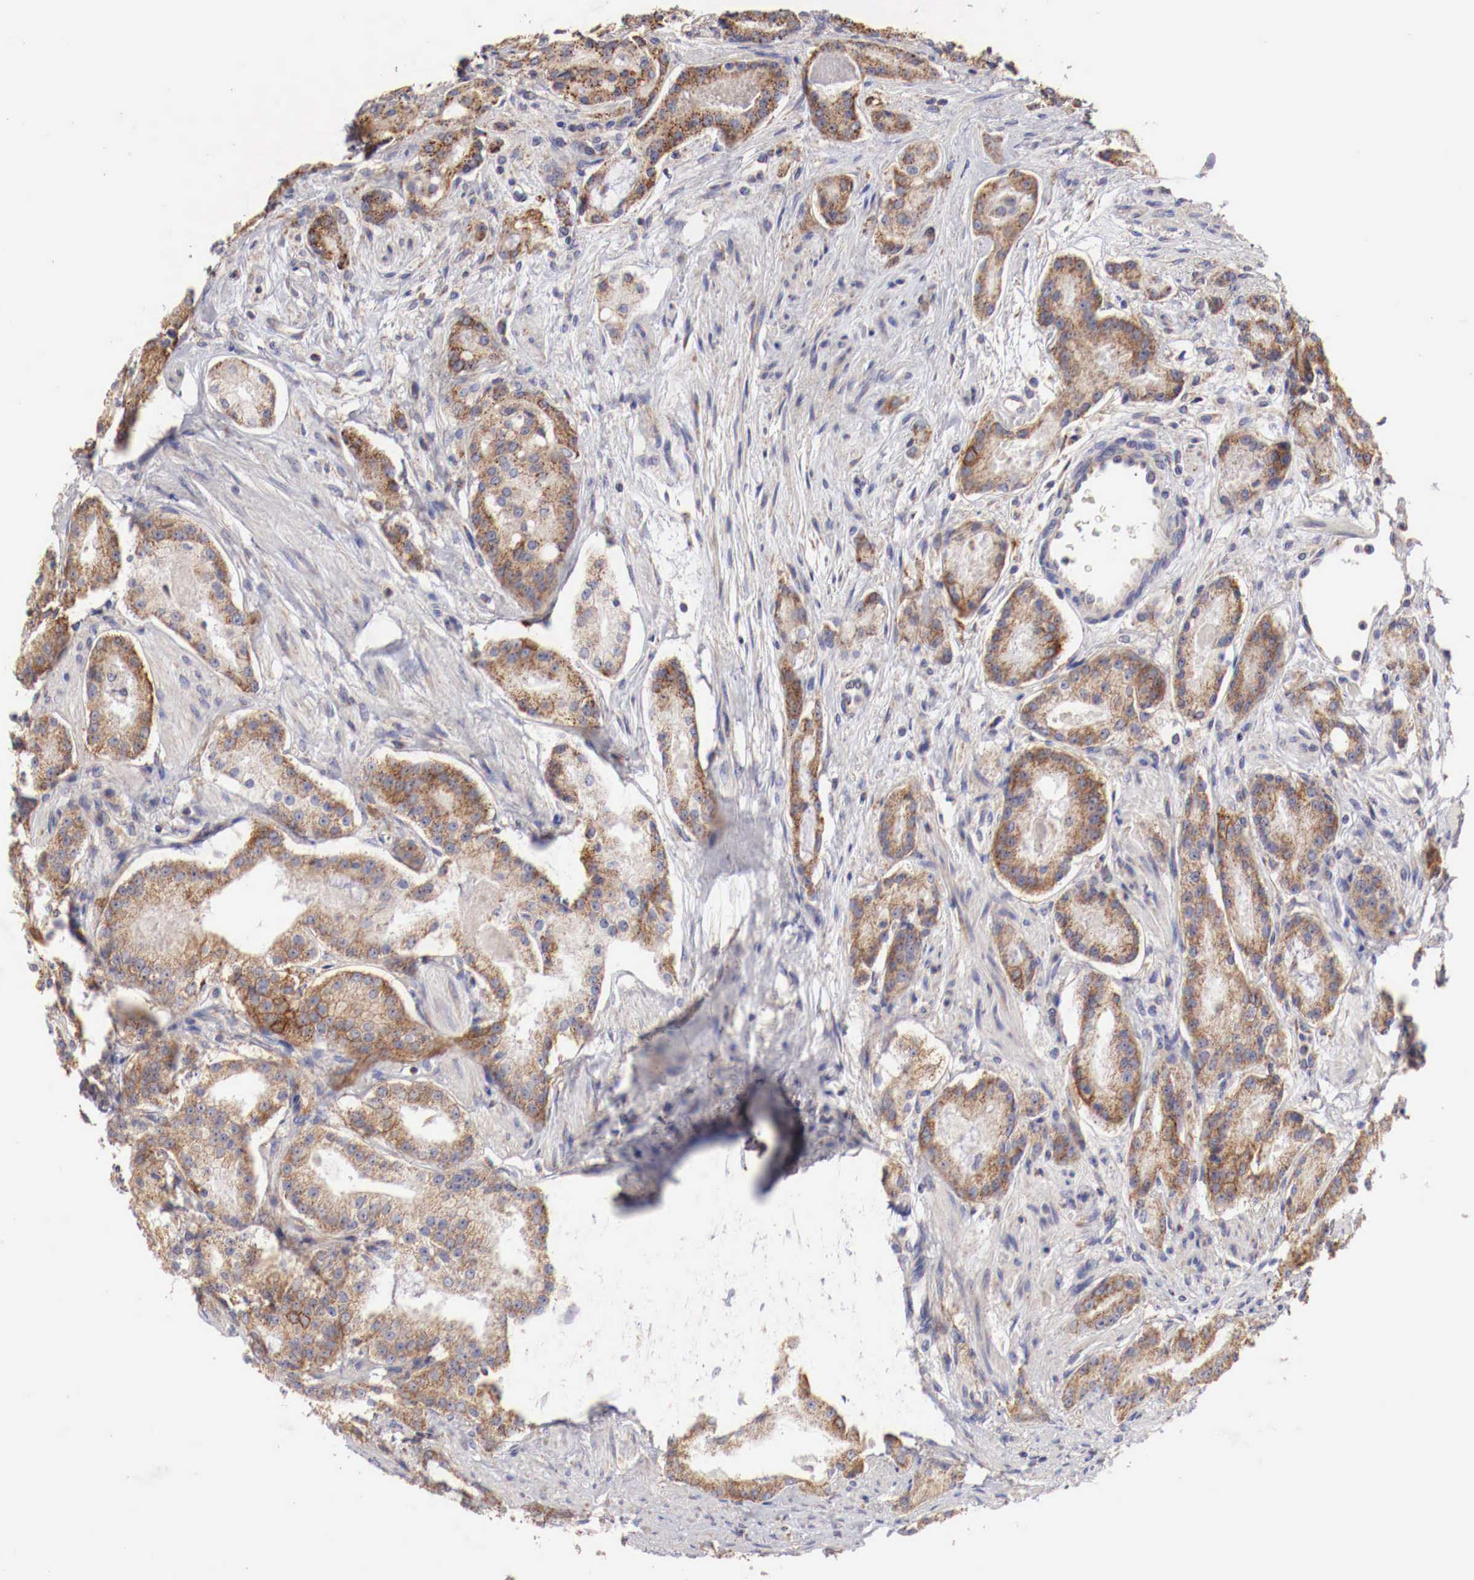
{"staining": {"intensity": "moderate", "quantity": ">75%", "location": "cytoplasmic/membranous"}, "tissue": "prostate cancer", "cell_type": "Tumor cells", "image_type": "cancer", "snomed": [{"axis": "morphology", "description": "Adenocarcinoma, Medium grade"}, {"axis": "topography", "description": "Prostate"}], "caption": "Moderate cytoplasmic/membranous staining is present in about >75% of tumor cells in prostate adenocarcinoma (medium-grade).", "gene": "XPNPEP3", "patient": {"sex": "male", "age": 72}}